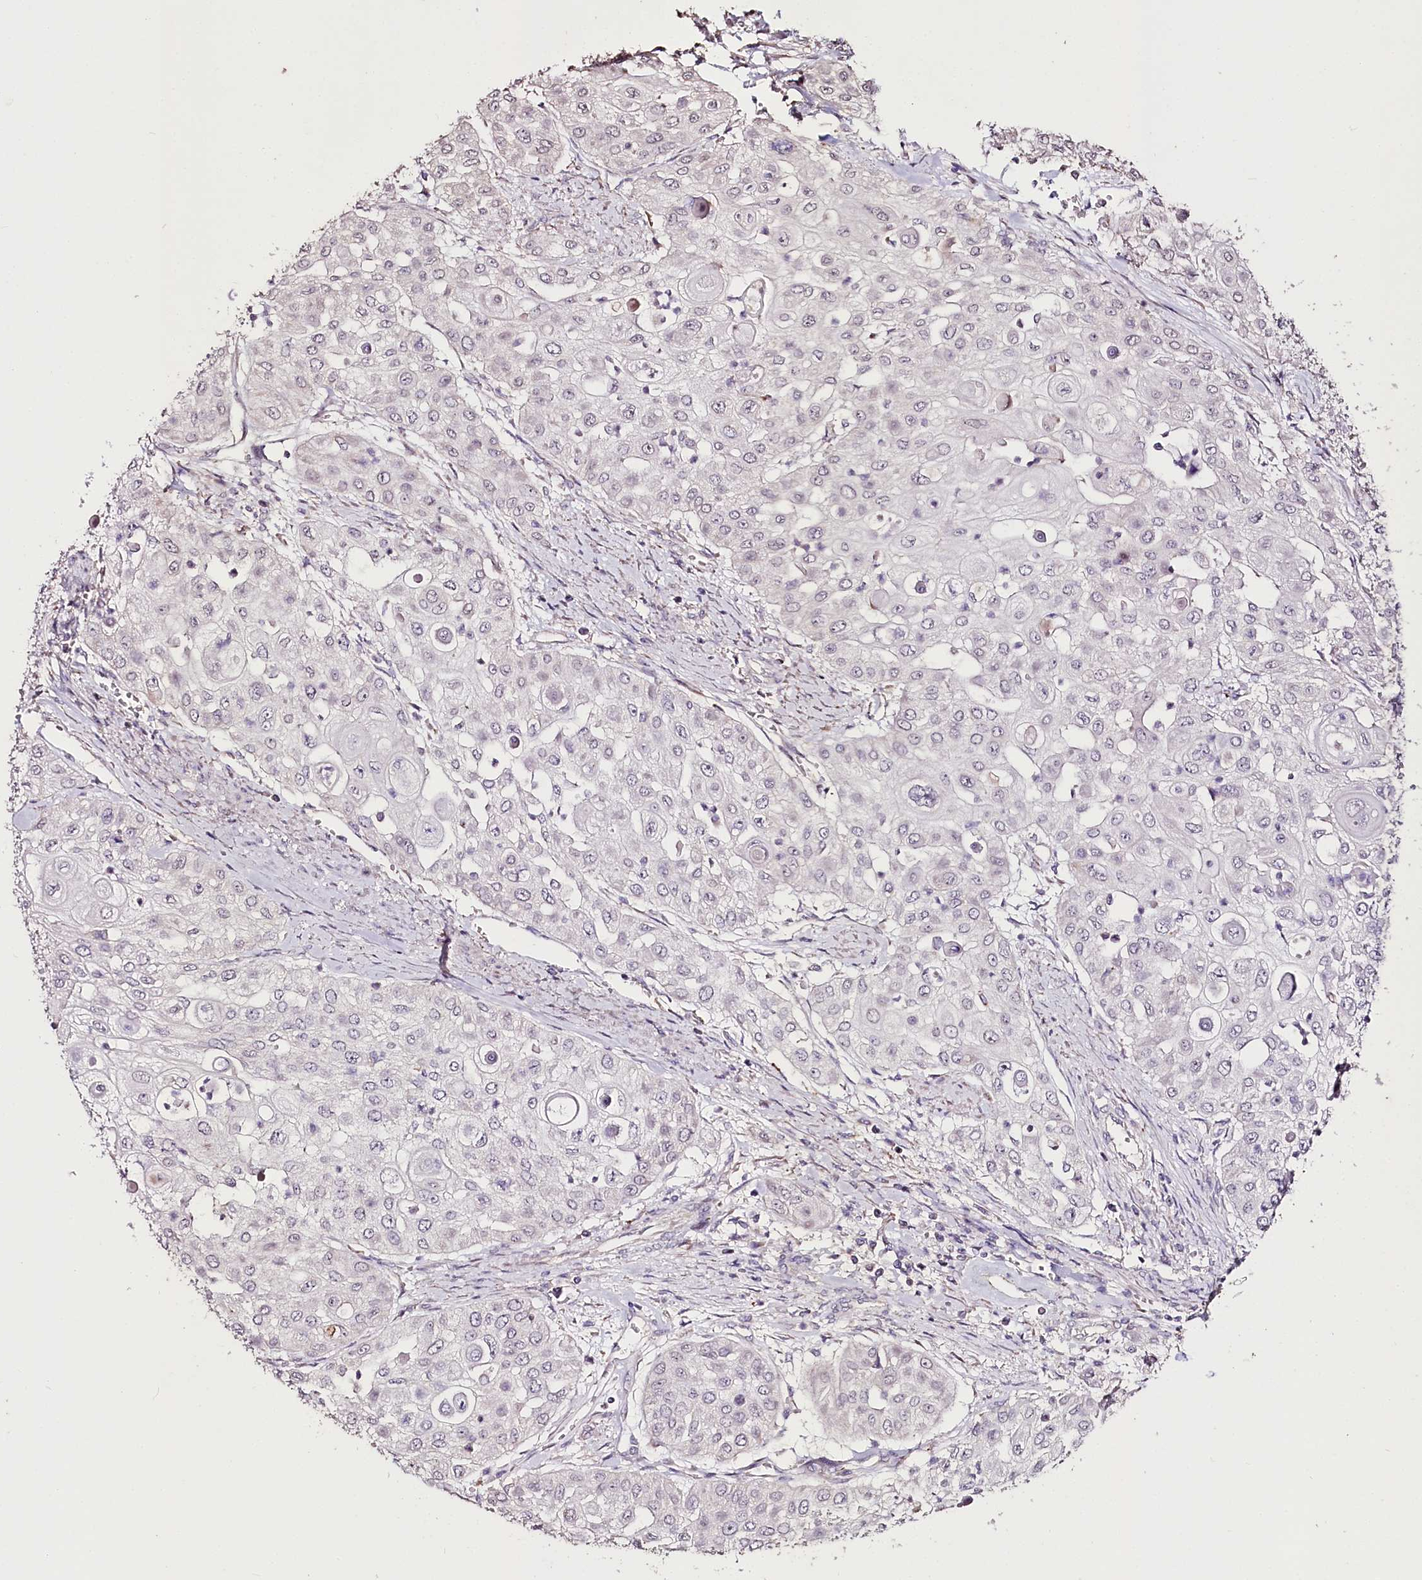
{"staining": {"intensity": "negative", "quantity": "none", "location": "none"}, "tissue": "urothelial cancer", "cell_type": "Tumor cells", "image_type": "cancer", "snomed": [{"axis": "morphology", "description": "Urothelial carcinoma, High grade"}, {"axis": "topography", "description": "Urinary bladder"}], "caption": "Photomicrograph shows no significant protein positivity in tumor cells of urothelial cancer.", "gene": "CARD19", "patient": {"sex": "female", "age": 79}}